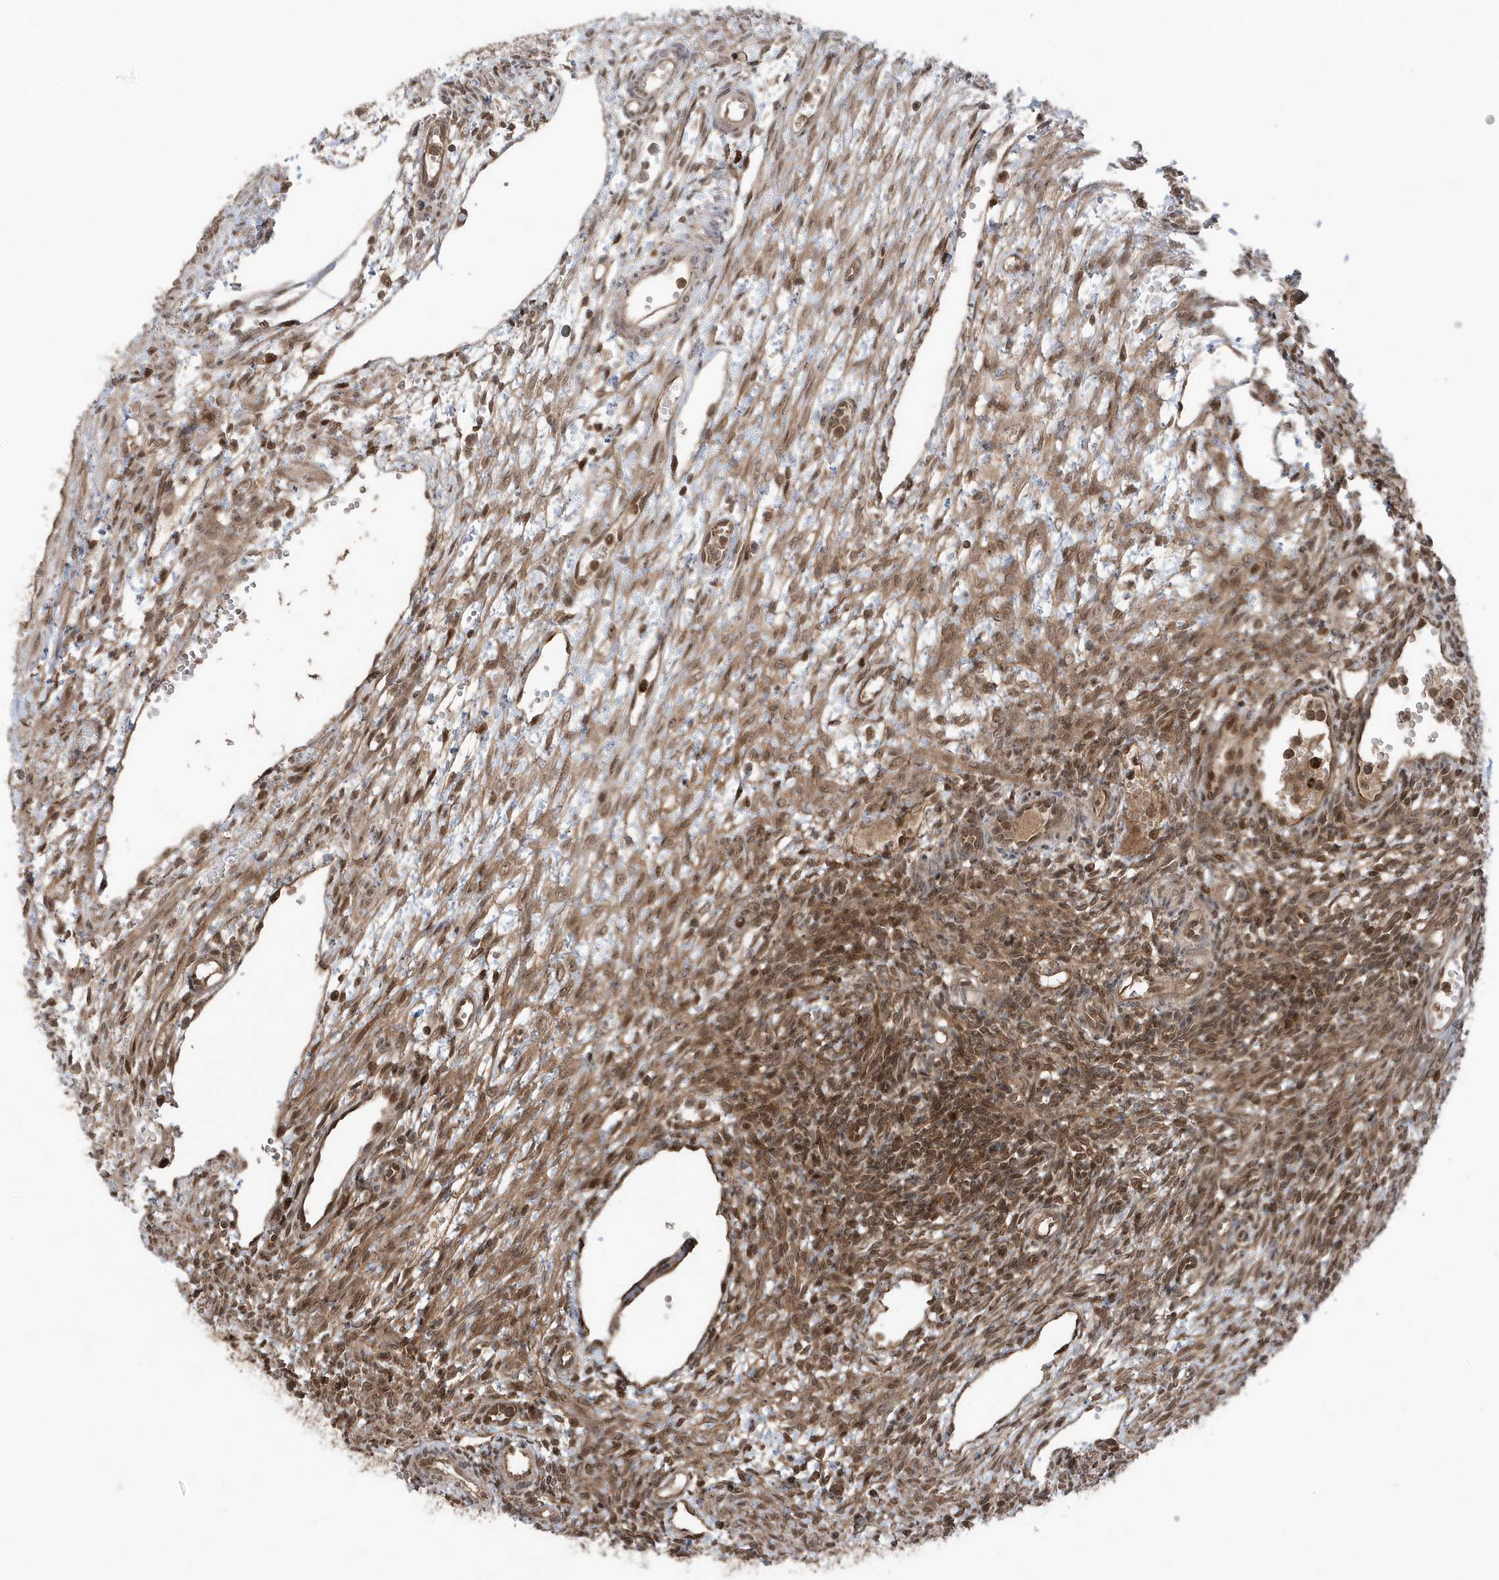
{"staining": {"intensity": "moderate", "quantity": ">75%", "location": "cytoplasmic/membranous,nuclear"}, "tissue": "ovary", "cell_type": "Follicle cells", "image_type": "normal", "snomed": [{"axis": "morphology", "description": "Normal tissue, NOS"}, {"axis": "morphology", "description": "Cyst, NOS"}, {"axis": "topography", "description": "Ovary"}], "caption": "The photomicrograph displays immunohistochemical staining of normal ovary. There is moderate cytoplasmic/membranous,nuclear positivity is identified in approximately >75% of follicle cells. The staining was performed using DAB to visualize the protein expression in brown, while the nuclei were stained in blue with hematoxylin (Magnification: 20x).", "gene": "MAPK1IP1L", "patient": {"sex": "female", "age": 33}}